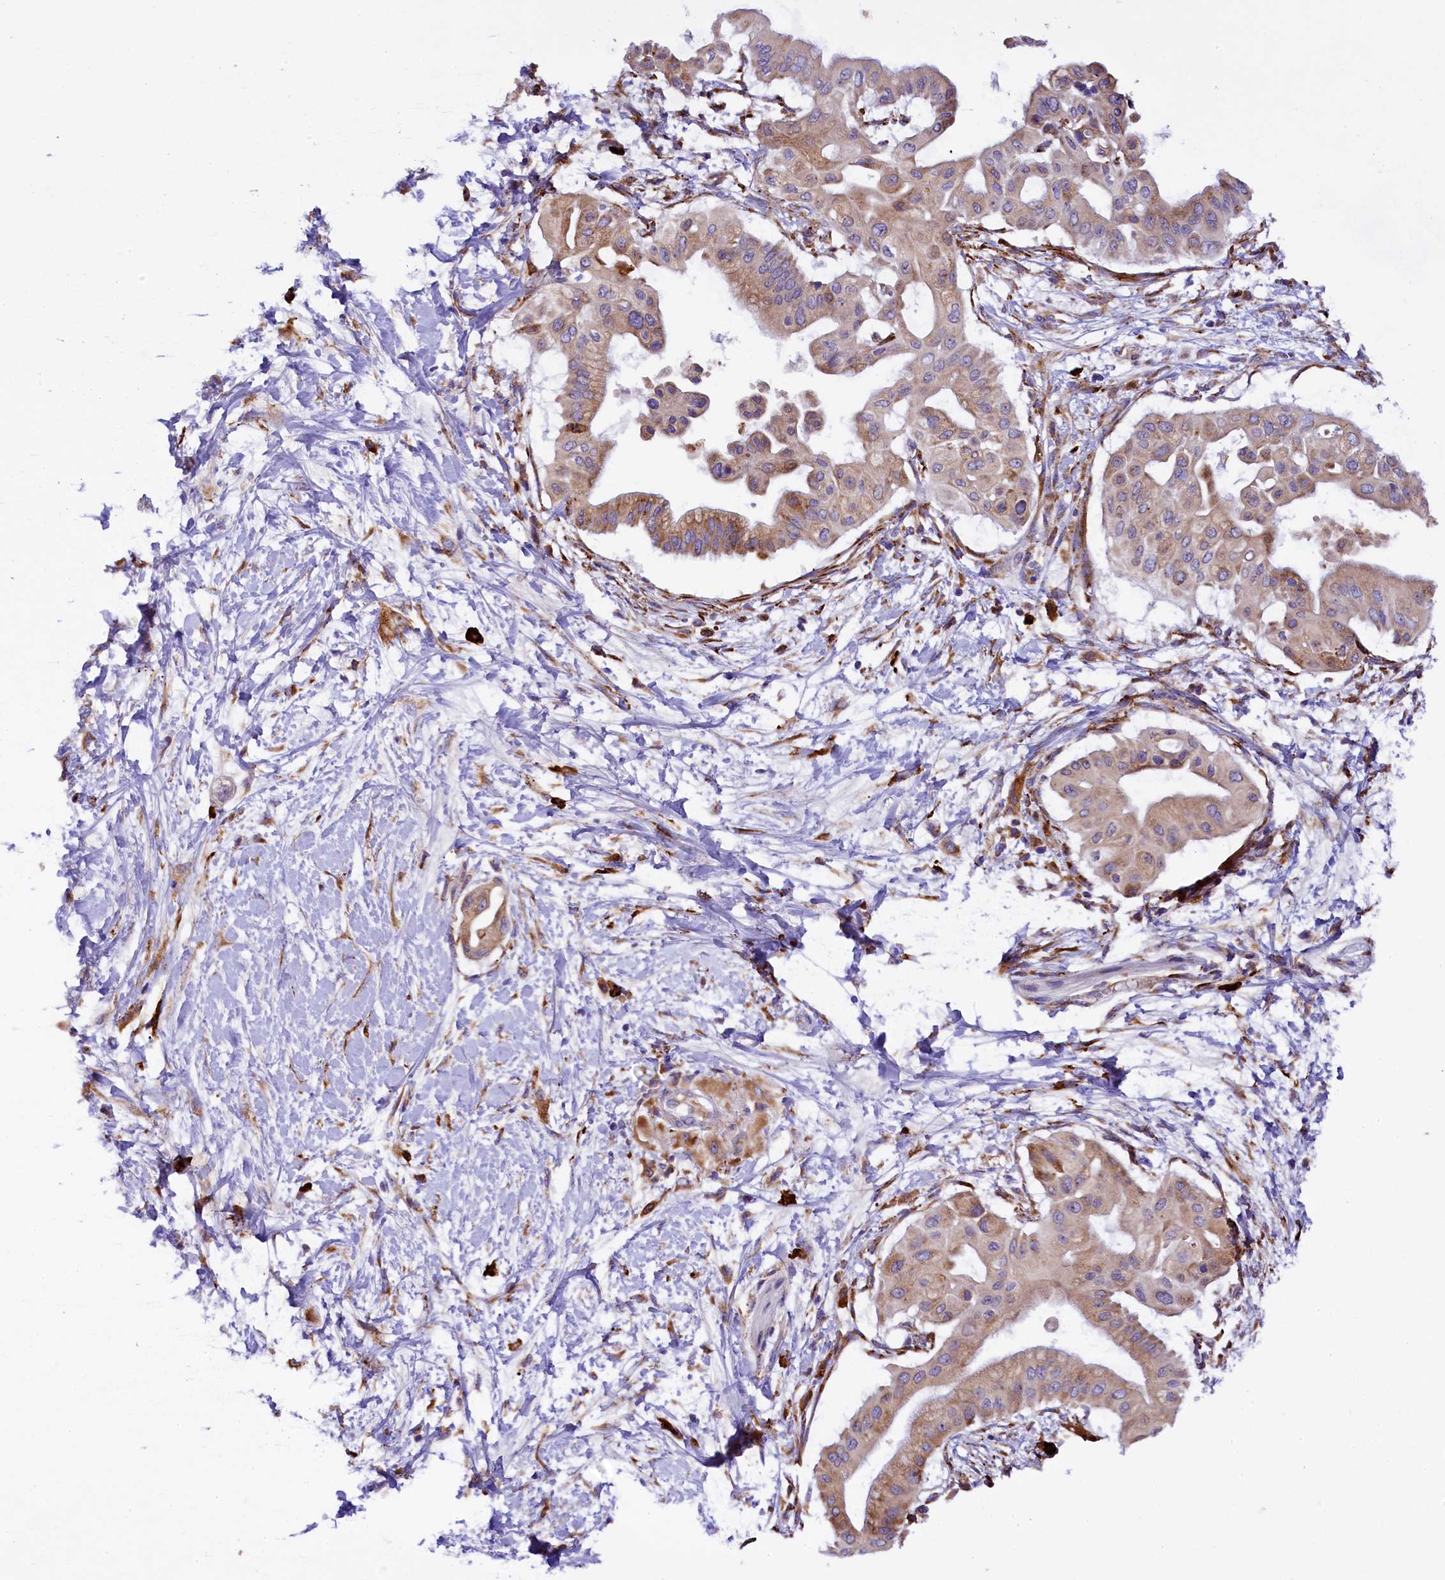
{"staining": {"intensity": "moderate", "quantity": "25%-75%", "location": "cytoplasmic/membranous"}, "tissue": "pancreatic cancer", "cell_type": "Tumor cells", "image_type": "cancer", "snomed": [{"axis": "morphology", "description": "Adenocarcinoma, NOS"}, {"axis": "topography", "description": "Pancreas"}], "caption": "Pancreatic adenocarcinoma stained with immunohistochemistry displays moderate cytoplasmic/membranous positivity in approximately 25%-75% of tumor cells.", "gene": "CAPS2", "patient": {"sex": "male", "age": 68}}